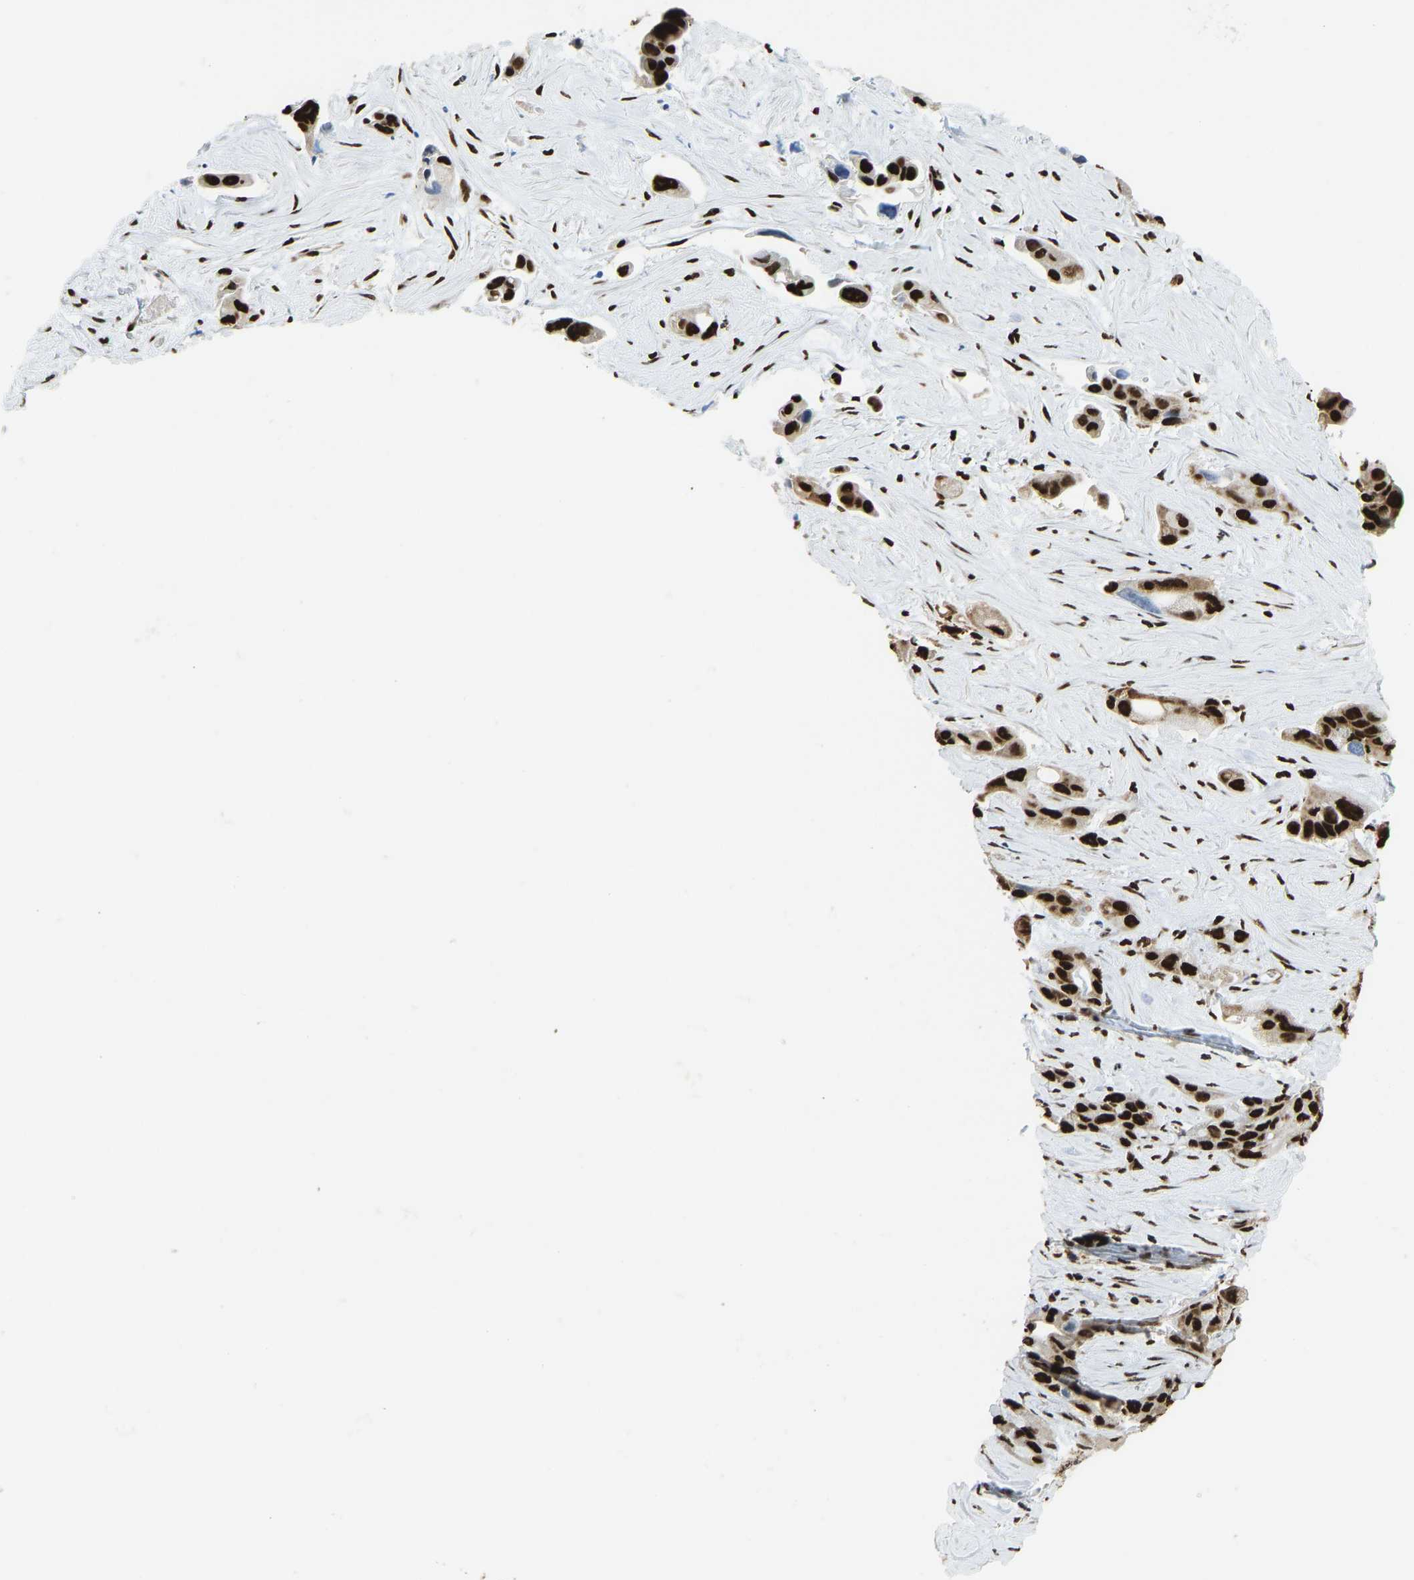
{"staining": {"intensity": "strong", "quantity": ">75%", "location": "nuclear"}, "tissue": "pancreatic cancer", "cell_type": "Tumor cells", "image_type": "cancer", "snomed": [{"axis": "morphology", "description": "Adenocarcinoma, NOS"}, {"axis": "topography", "description": "Pancreas"}], "caption": "Pancreatic adenocarcinoma stained with IHC reveals strong nuclear expression in about >75% of tumor cells. (brown staining indicates protein expression, while blue staining denotes nuclei).", "gene": "ZSCAN20", "patient": {"sex": "male", "age": 53}}